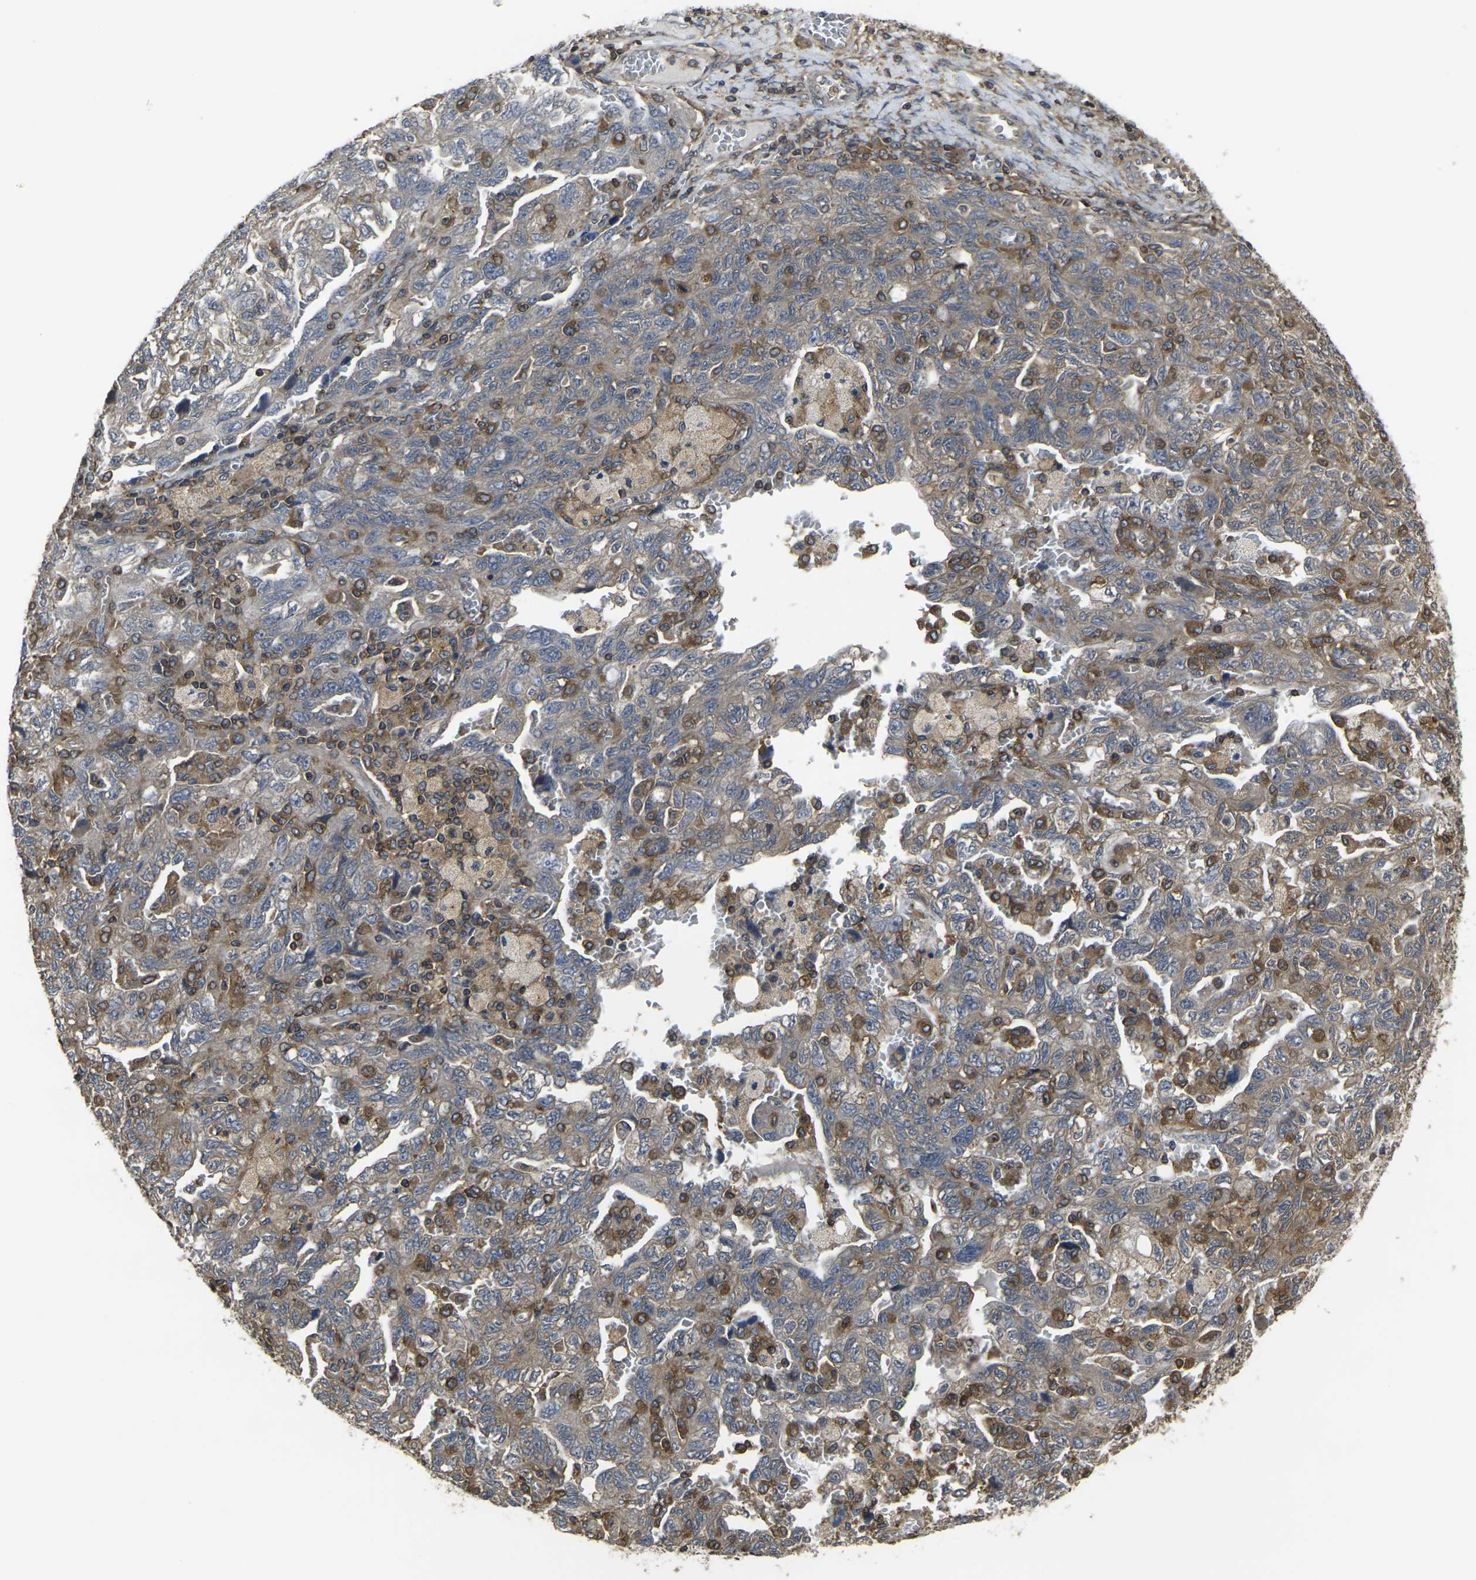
{"staining": {"intensity": "weak", "quantity": "25%-75%", "location": "cytoplasmic/membranous"}, "tissue": "ovarian cancer", "cell_type": "Tumor cells", "image_type": "cancer", "snomed": [{"axis": "morphology", "description": "Carcinoma, NOS"}, {"axis": "morphology", "description": "Cystadenocarcinoma, serous, NOS"}, {"axis": "topography", "description": "Ovary"}], "caption": "Approximately 25%-75% of tumor cells in human serous cystadenocarcinoma (ovarian) reveal weak cytoplasmic/membranous protein staining as visualized by brown immunohistochemical staining.", "gene": "PRKACB", "patient": {"sex": "female", "age": 69}}